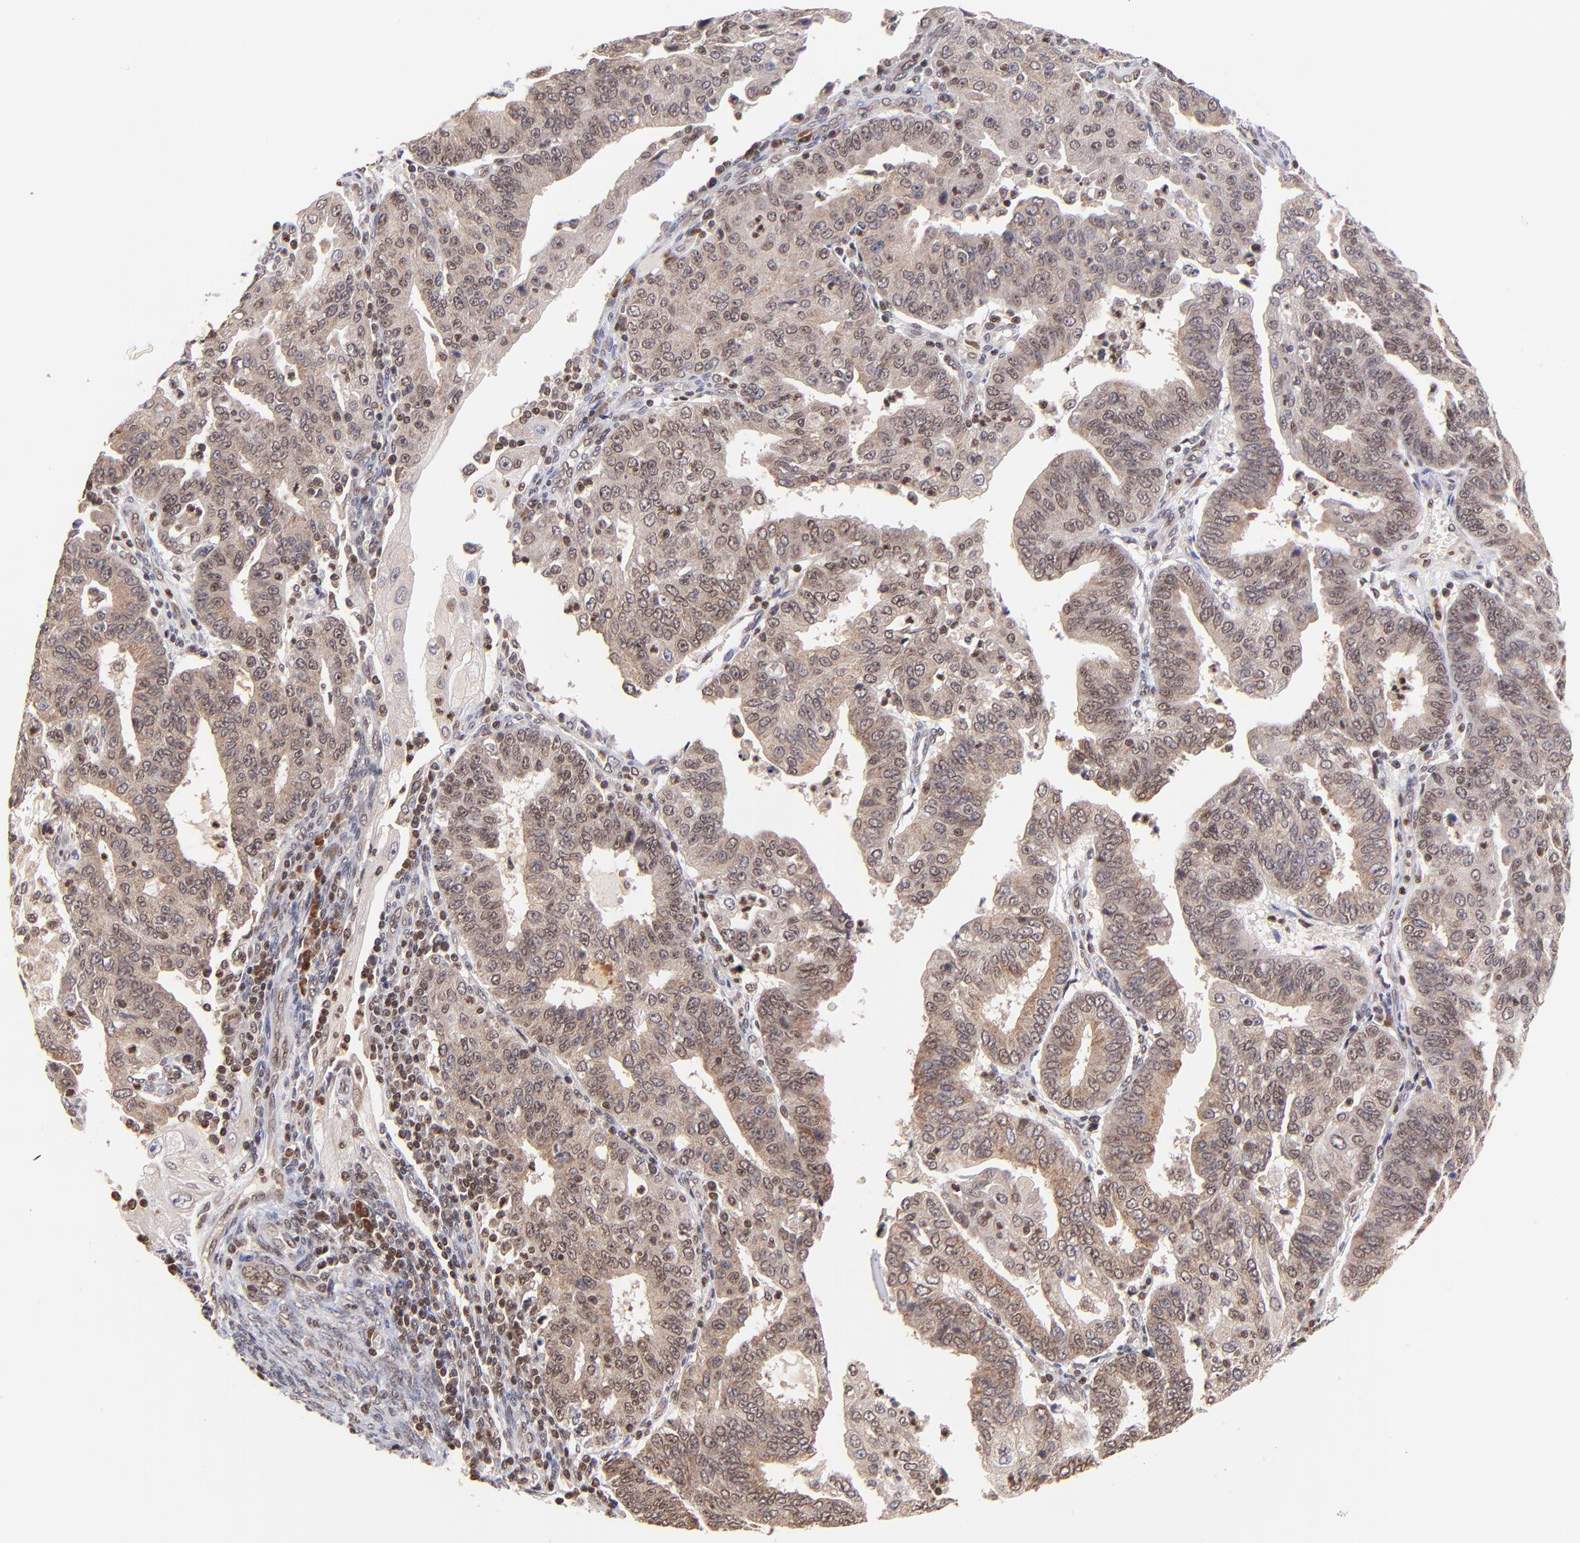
{"staining": {"intensity": "moderate", "quantity": ">75%", "location": "cytoplasmic/membranous,nuclear"}, "tissue": "endometrial cancer", "cell_type": "Tumor cells", "image_type": "cancer", "snomed": [{"axis": "morphology", "description": "Adenocarcinoma, NOS"}, {"axis": "topography", "description": "Endometrium"}], "caption": "Endometrial cancer stained for a protein (brown) displays moderate cytoplasmic/membranous and nuclear positive staining in about >75% of tumor cells.", "gene": "WDR25", "patient": {"sex": "female", "age": 56}}